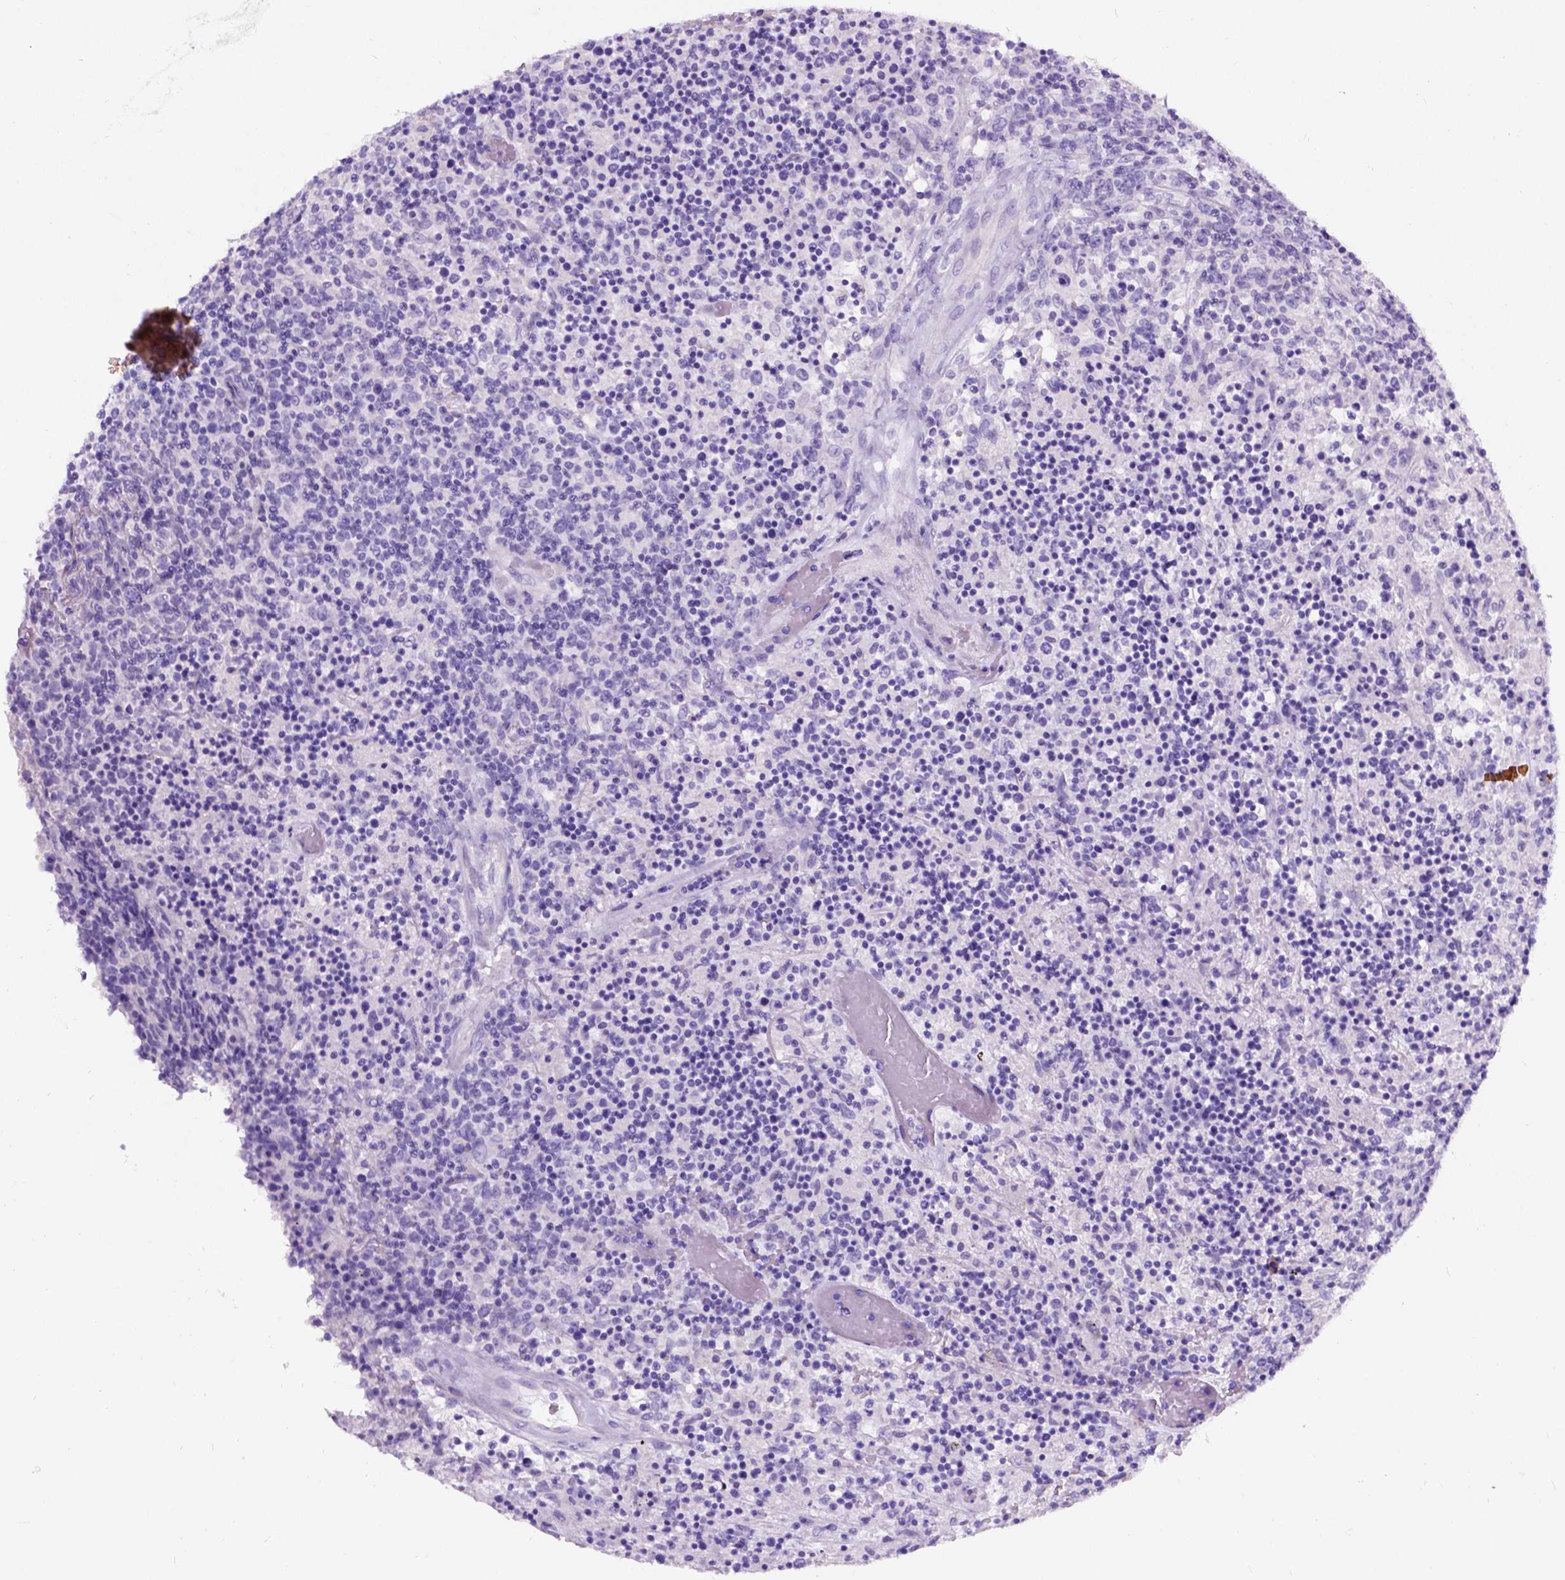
{"staining": {"intensity": "negative", "quantity": "none", "location": "none"}, "tissue": "lymphoma", "cell_type": "Tumor cells", "image_type": "cancer", "snomed": [{"axis": "morphology", "description": "Malignant lymphoma, non-Hodgkin's type, High grade"}, {"axis": "topography", "description": "Lung"}], "caption": "Tumor cells show no significant expression in lymphoma.", "gene": "C7orf57", "patient": {"sex": "male", "age": 79}}